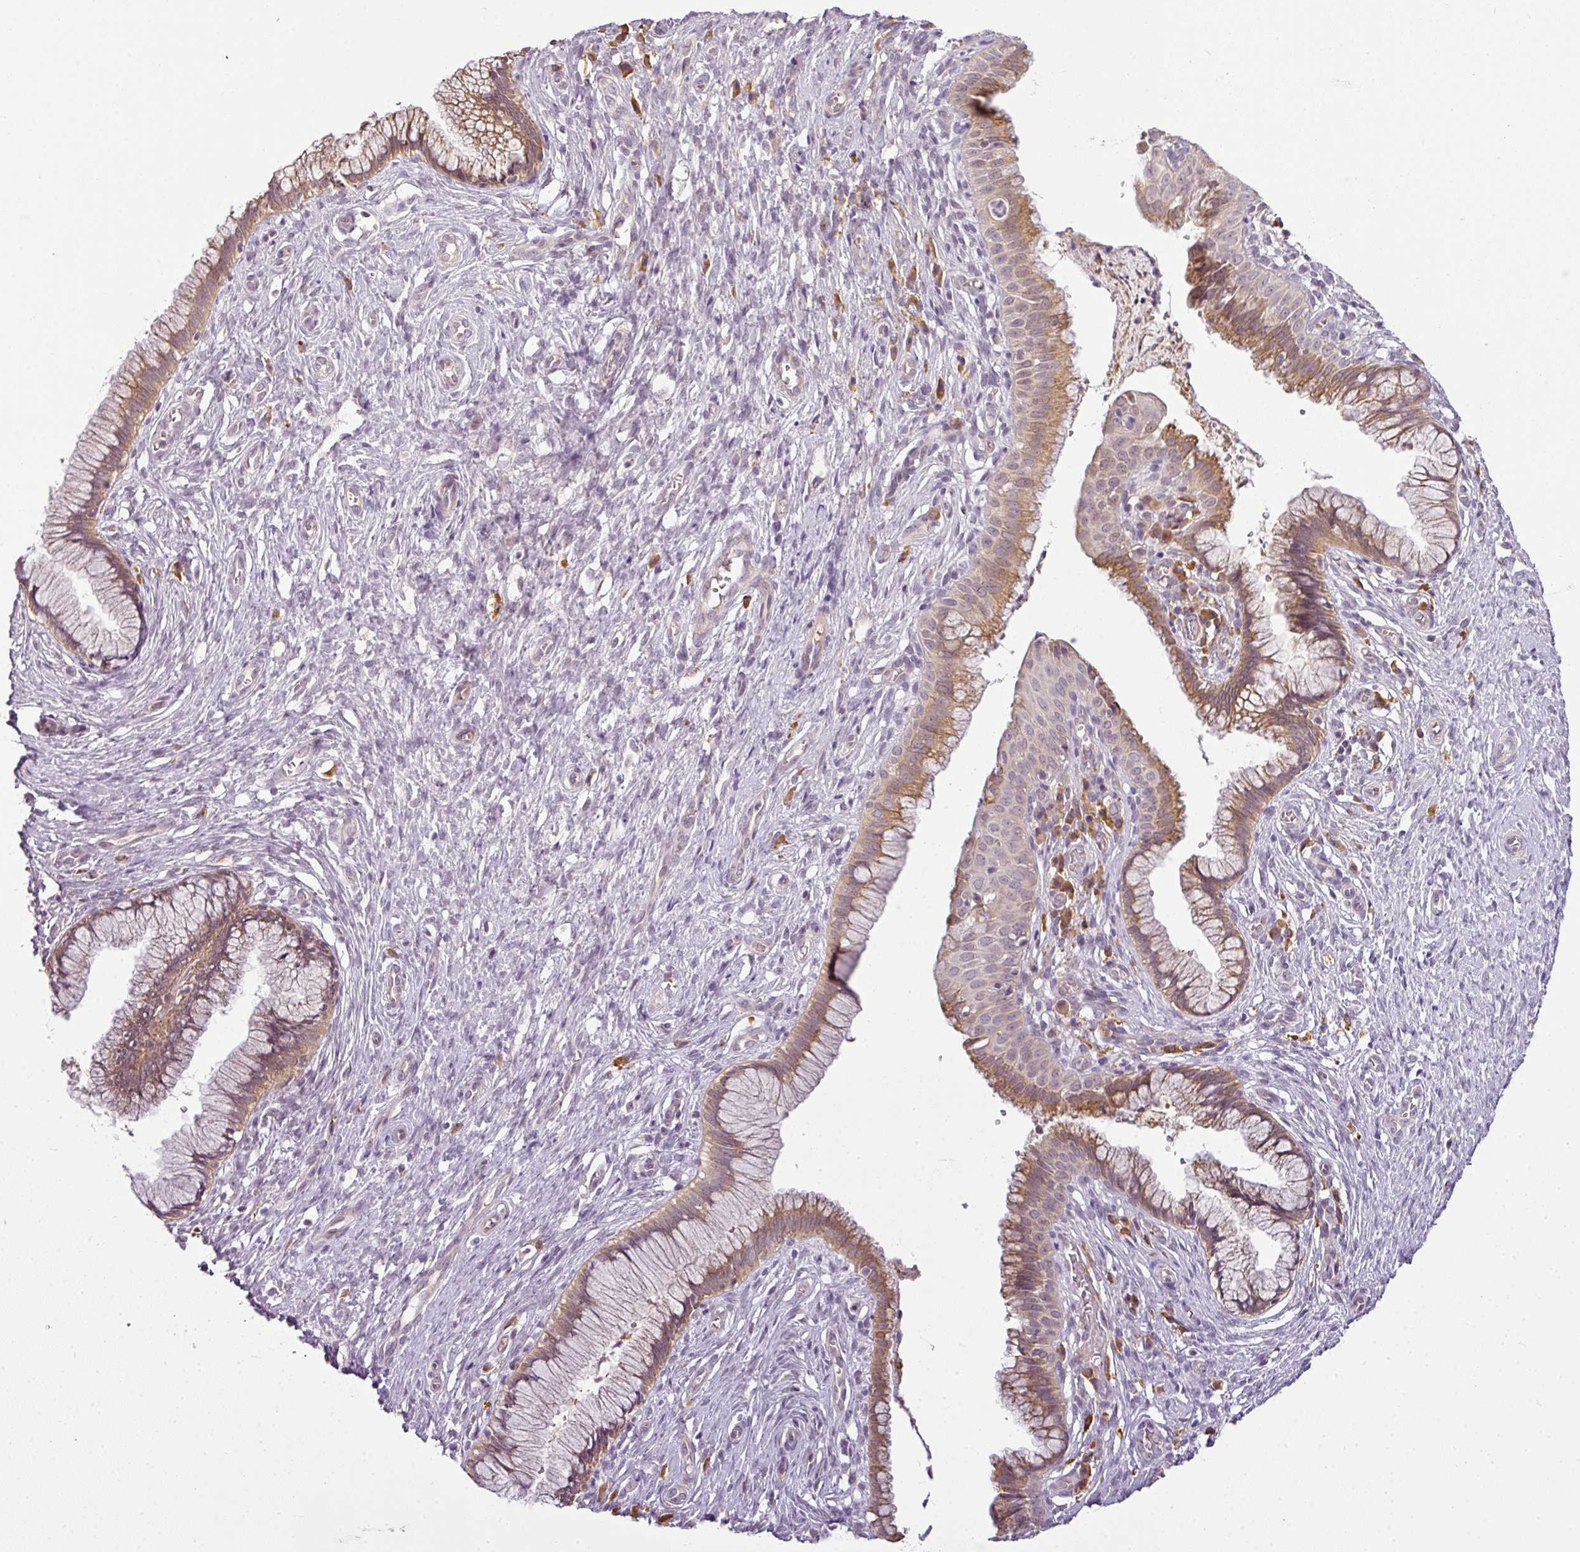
{"staining": {"intensity": "moderate", "quantity": ">75%", "location": "cytoplasmic/membranous"}, "tissue": "cervix", "cell_type": "Glandular cells", "image_type": "normal", "snomed": [{"axis": "morphology", "description": "Normal tissue, NOS"}, {"axis": "topography", "description": "Cervix"}], "caption": "An image showing moderate cytoplasmic/membranous staining in about >75% of glandular cells in unremarkable cervix, as visualized by brown immunohistochemical staining.", "gene": "LY75", "patient": {"sex": "female", "age": 36}}